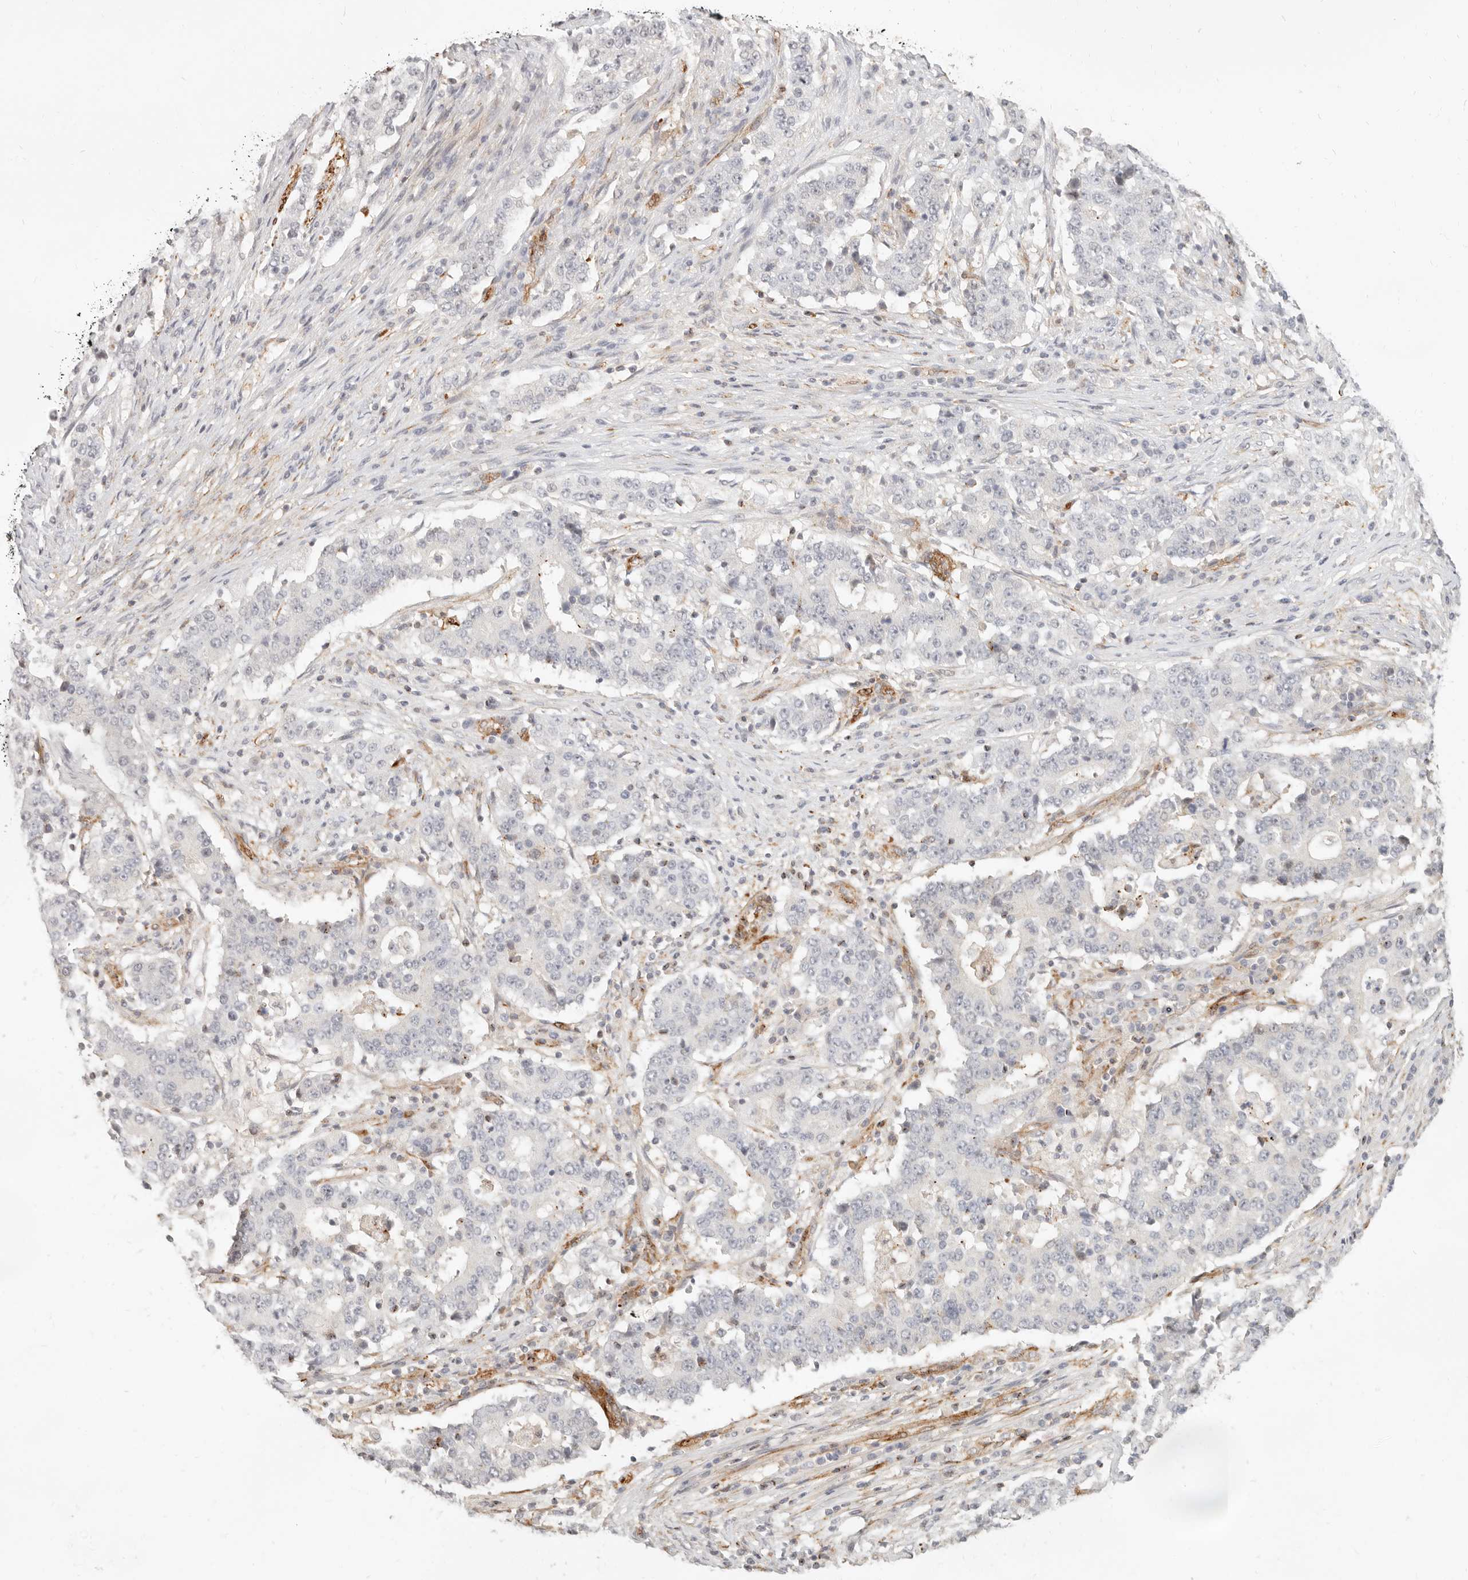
{"staining": {"intensity": "negative", "quantity": "none", "location": "none"}, "tissue": "stomach cancer", "cell_type": "Tumor cells", "image_type": "cancer", "snomed": [{"axis": "morphology", "description": "Adenocarcinoma, NOS"}, {"axis": "topography", "description": "Stomach"}], "caption": "Stomach cancer was stained to show a protein in brown. There is no significant staining in tumor cells.", "gene": "SASS6", "patient": {"sex": "male", "age": 59}}